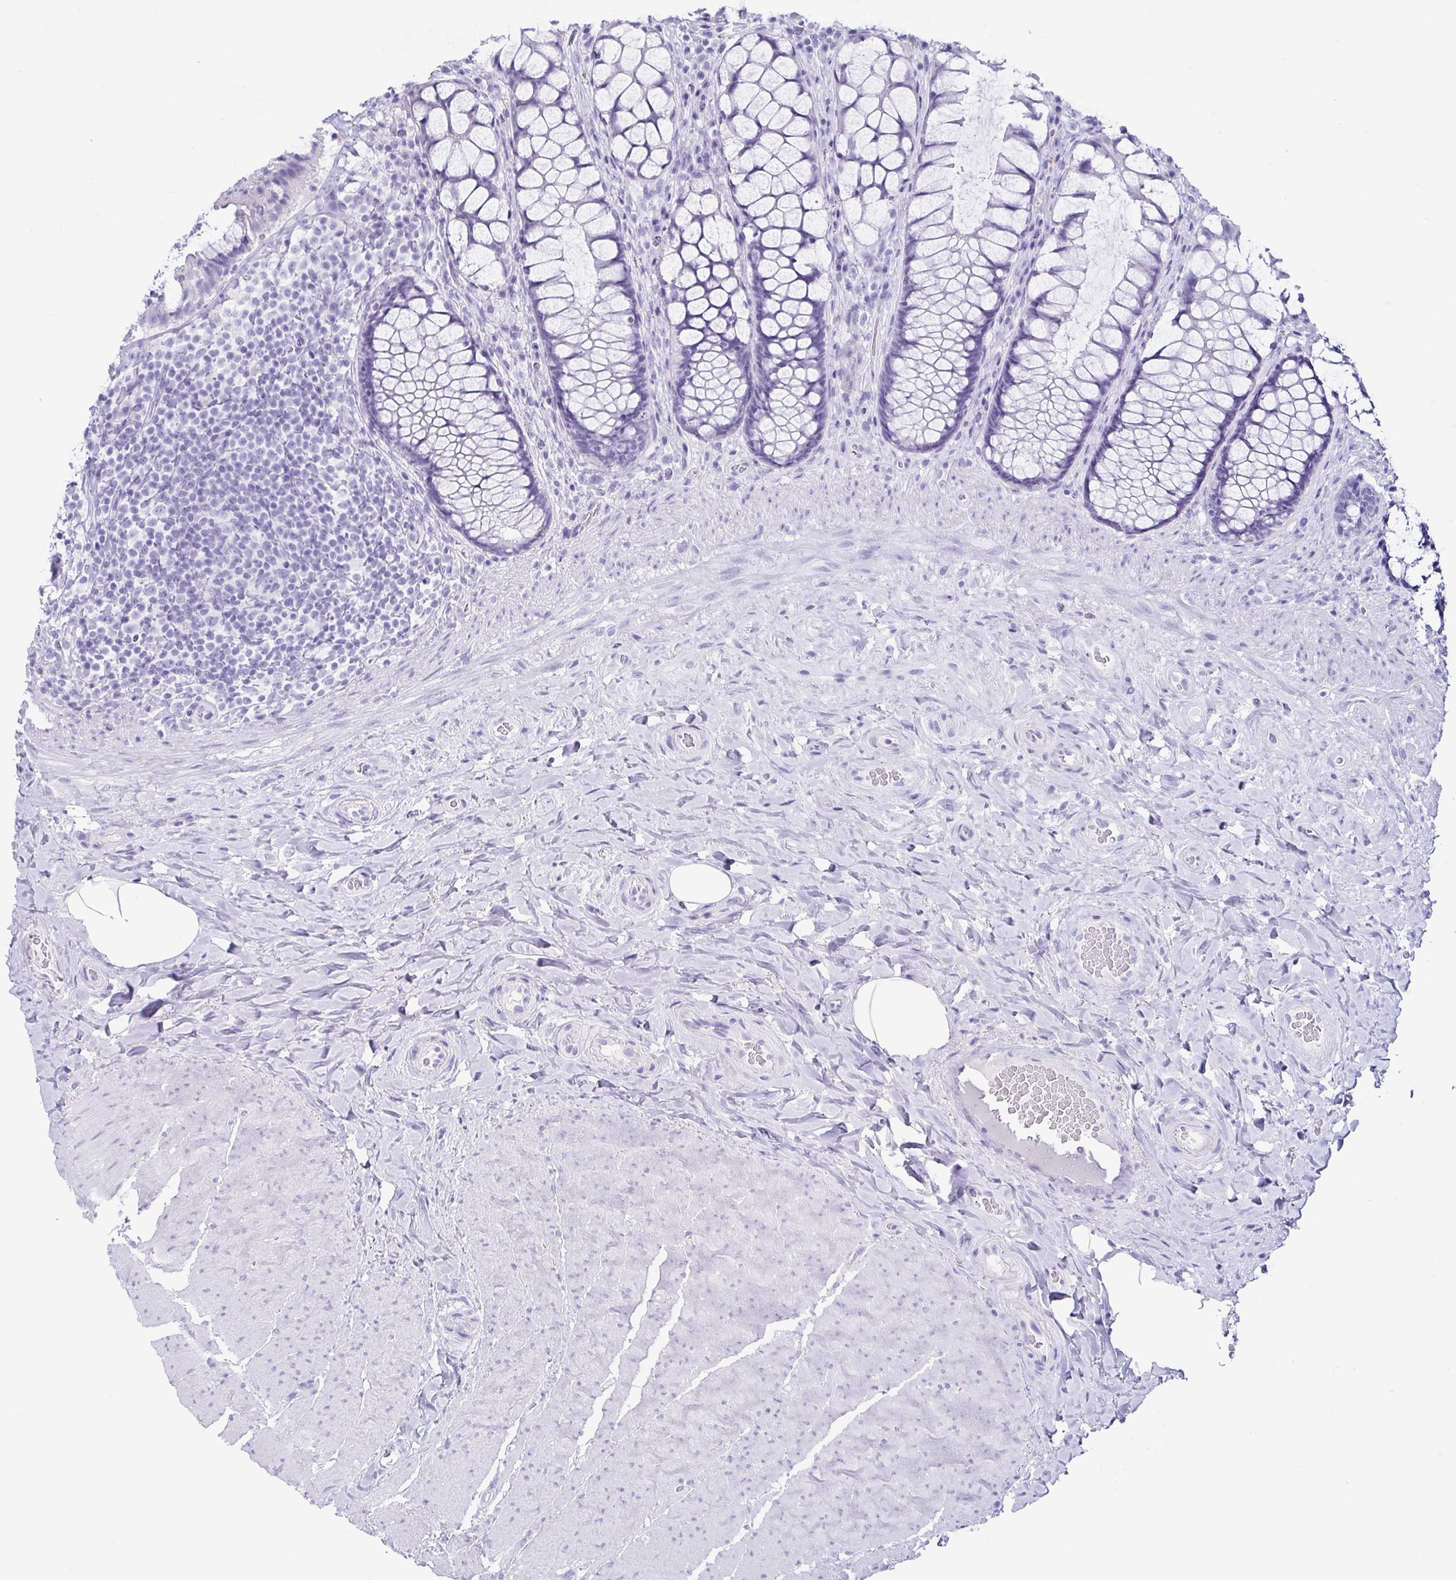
{"staining": {"intensity": "negative", "quantity": "none", "location": "none"}, "tissue": "rectum", "cell_type": "Glandular cells", "image_type": "normal", "snomed": [{"axis": "morphology", "description": "Normal tissue, NOS"}, {"axis": "topography", "description": "Rectum"}], "caption": "Immunohistochemistry (IHC) photomicrograph of unremarkable rectum: human rectum stained with DAB (3,3'-diaminobenzidine) displays no significant protein positivity in glandular cells. (DAB (3,3'-diaminobenzidine) IHC, high magnification).", "gene": "CD164L2", "patient": {"sex": "female", "age": 58}}